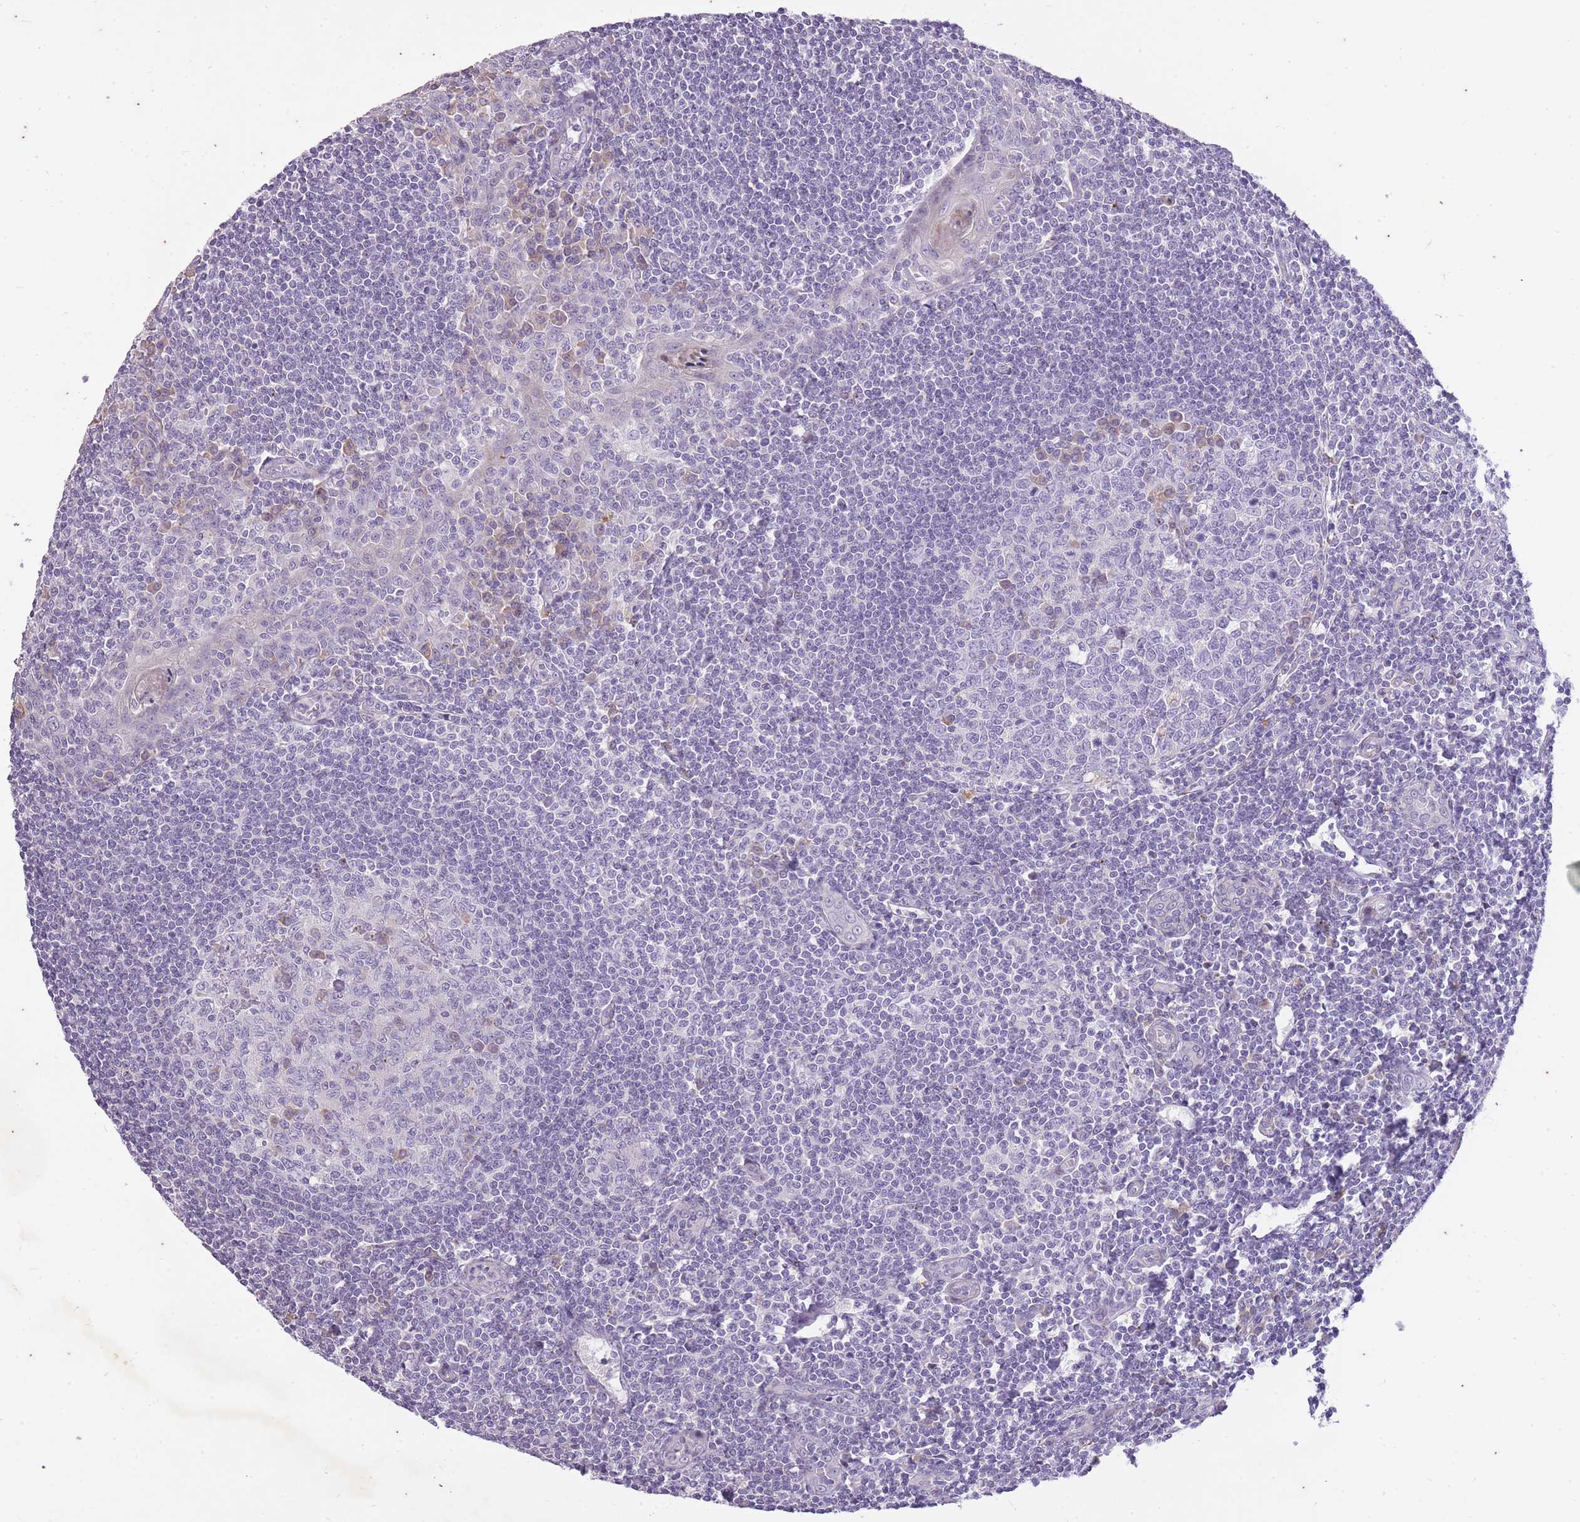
{"staining": {"intensity": "weak", "quantity": "<25%", "location": "nuclear"}, "tissue": "tonsil", "cell_type": "Germinal center cells", "image_type": "normal", "snomed": [{"axis": "morphology", "description": "Normal tissue, NOS"}, {"axis": "topography", "description": "Tonsil"}], "caption": "Immunohistochemistry (IHC) of benign tonsil exhibits no staining in germinal center cells. (DAB (3,3'-diaminobenzidine) immunohistochemistry, high magnification).", "gene": "CNTNAP3B", "patient": {"sex": "male", "age": 27}}